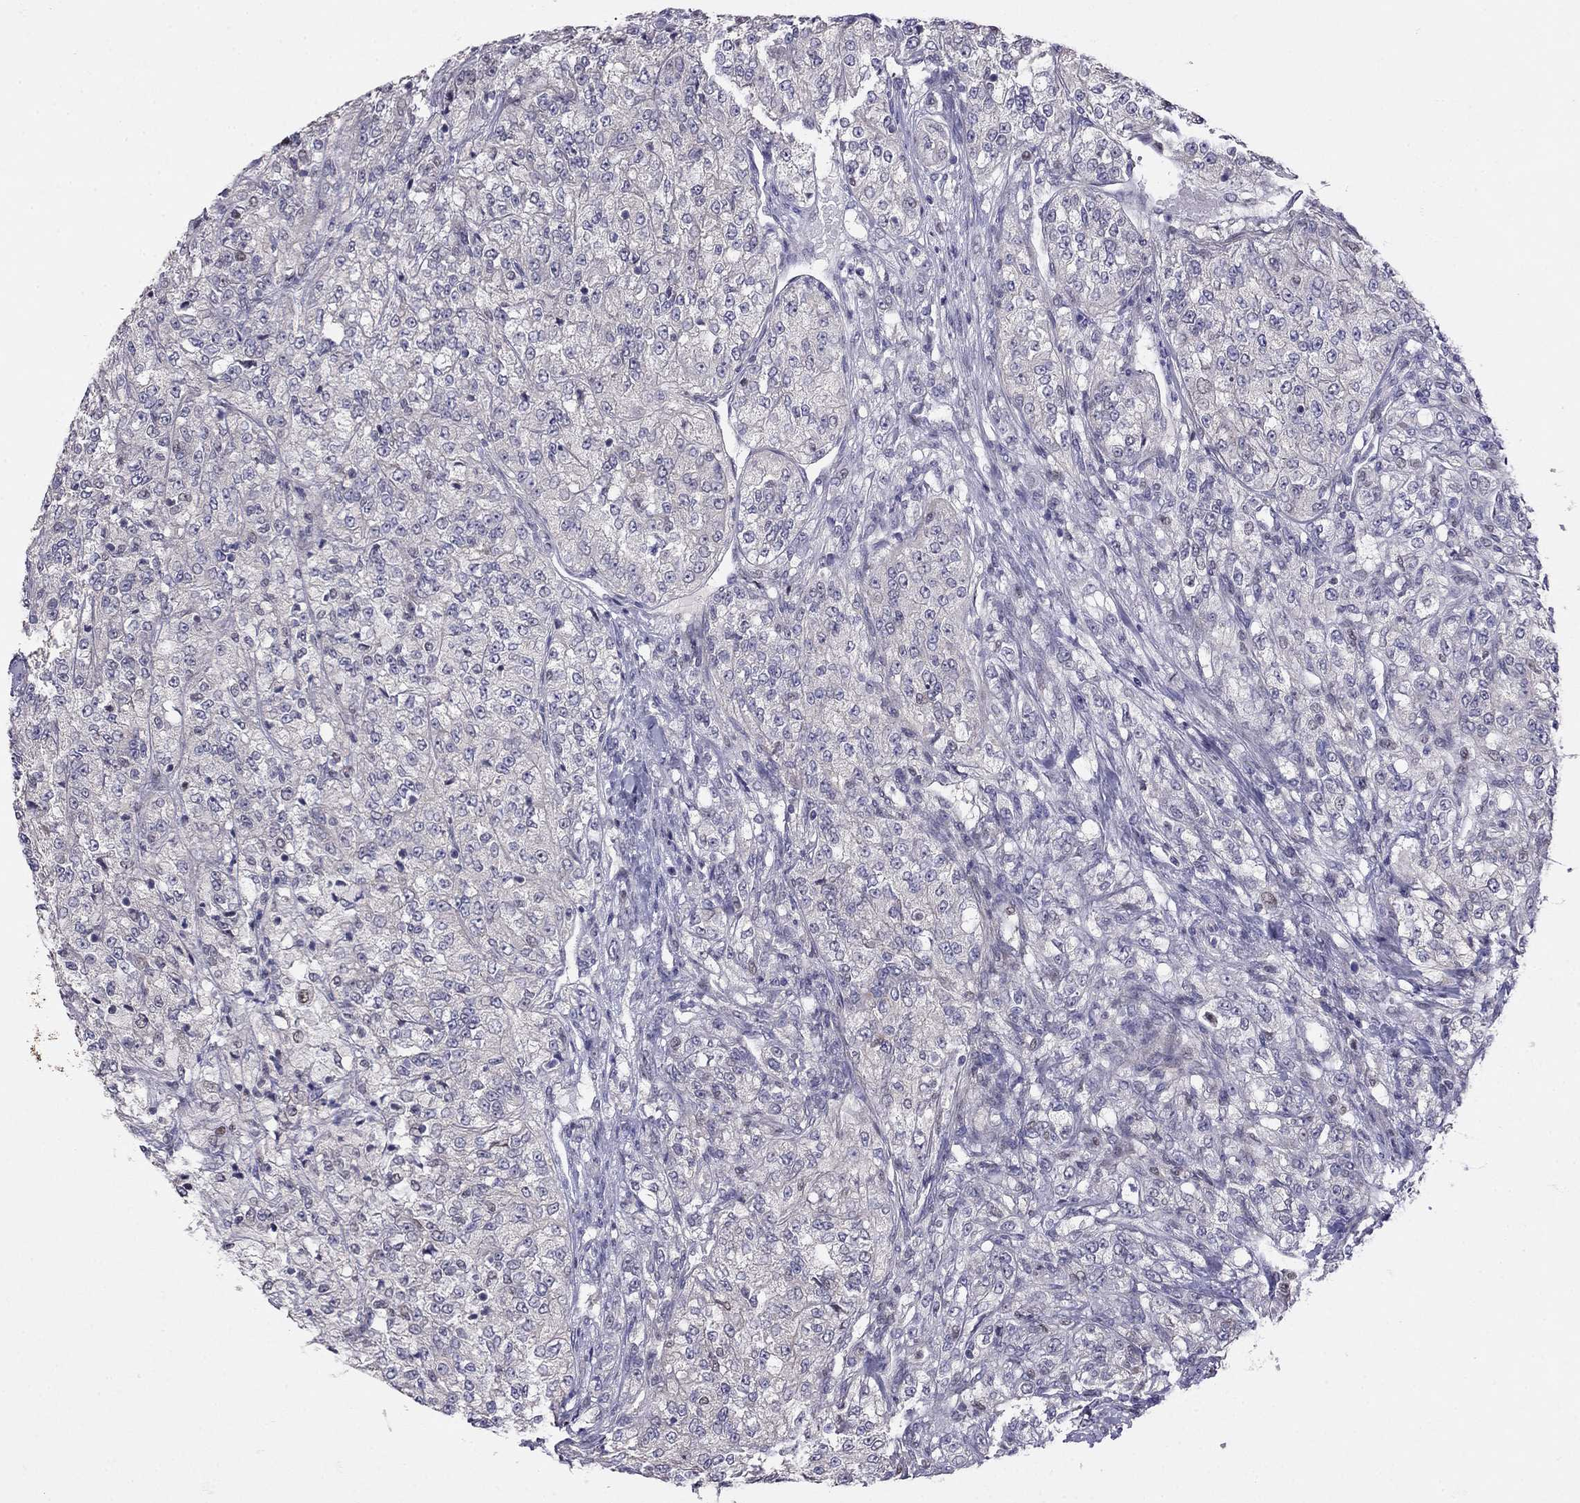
{"staining": {"intensity": "negative", "quantity": "none", "location": "none"}, "tissue": "renal cancer", "cell_type": "Tumor cells", "image_type": "cancer", "snomed": [{"axis": "morphology", "description": "Adenocarcinoma, NOS"}, {"axis": "topography", "description": "Kidney"}], "caption": "A micrograph of human renal cancer is negative for staining in tumor cells.", "gene": "LRRC39", "patient": {"sex": "female", "age": 63}}